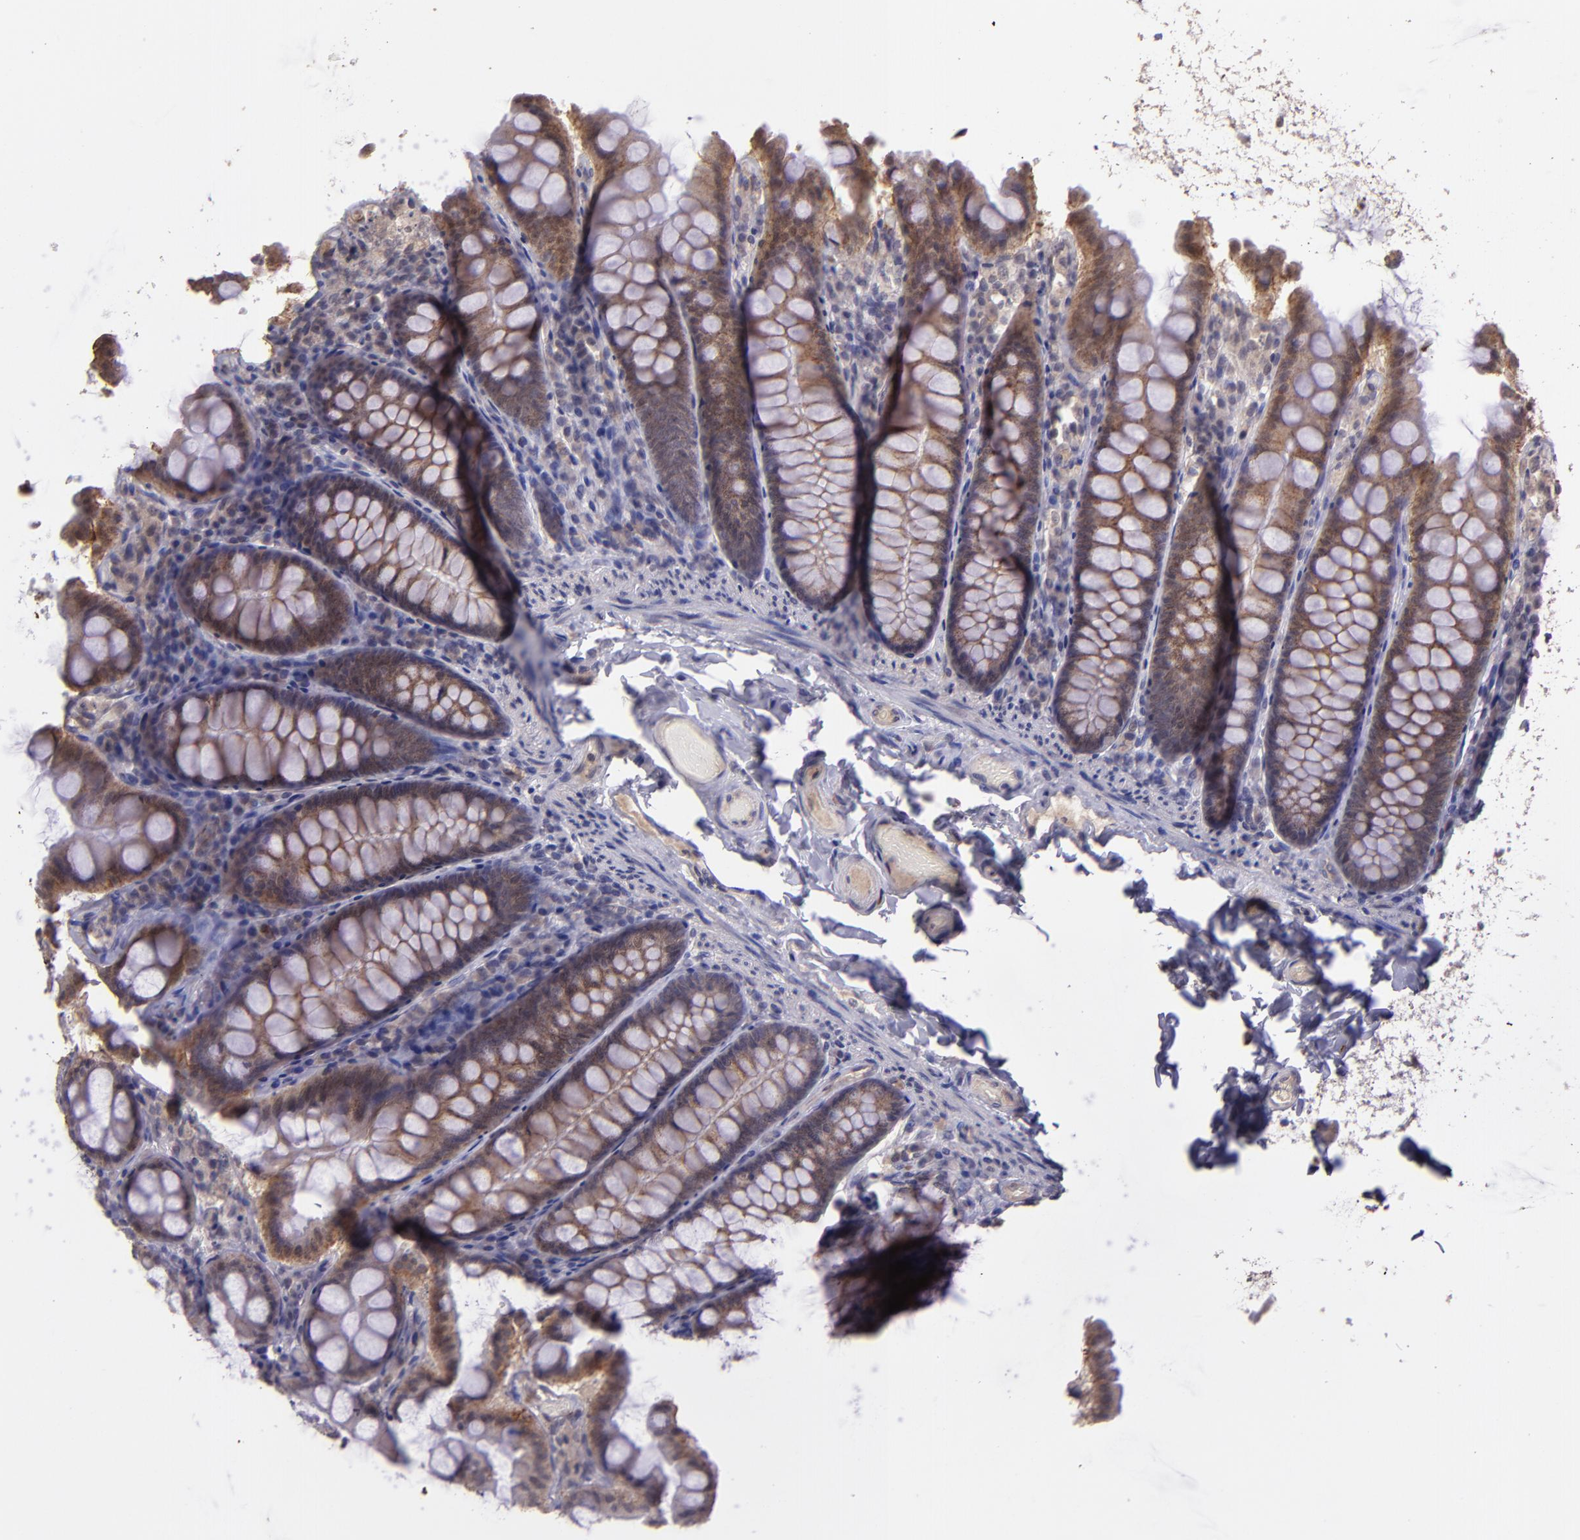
{"staining": {"intensity": "weak", "quantity": ">75%", "location": "cytoplasmic/membranous"}, "tissue": "colon", "cell_type": "Endothelial cells", "image_type": "normal", "snomed": [{"axis": "morphology", "description": "Normal tissue, NOS"}, {"axis": "topography", "description": "Colon"}], "caption": "An immunohistochemistry (IHC) photomicrograph of benign tissue is shown. Protein staining in brown shows weak cytoplasmic/membranous positivity in colon within endothelial cells.", "gene": "TAF7L", "patient": {"sex": "female", "age": 61}}